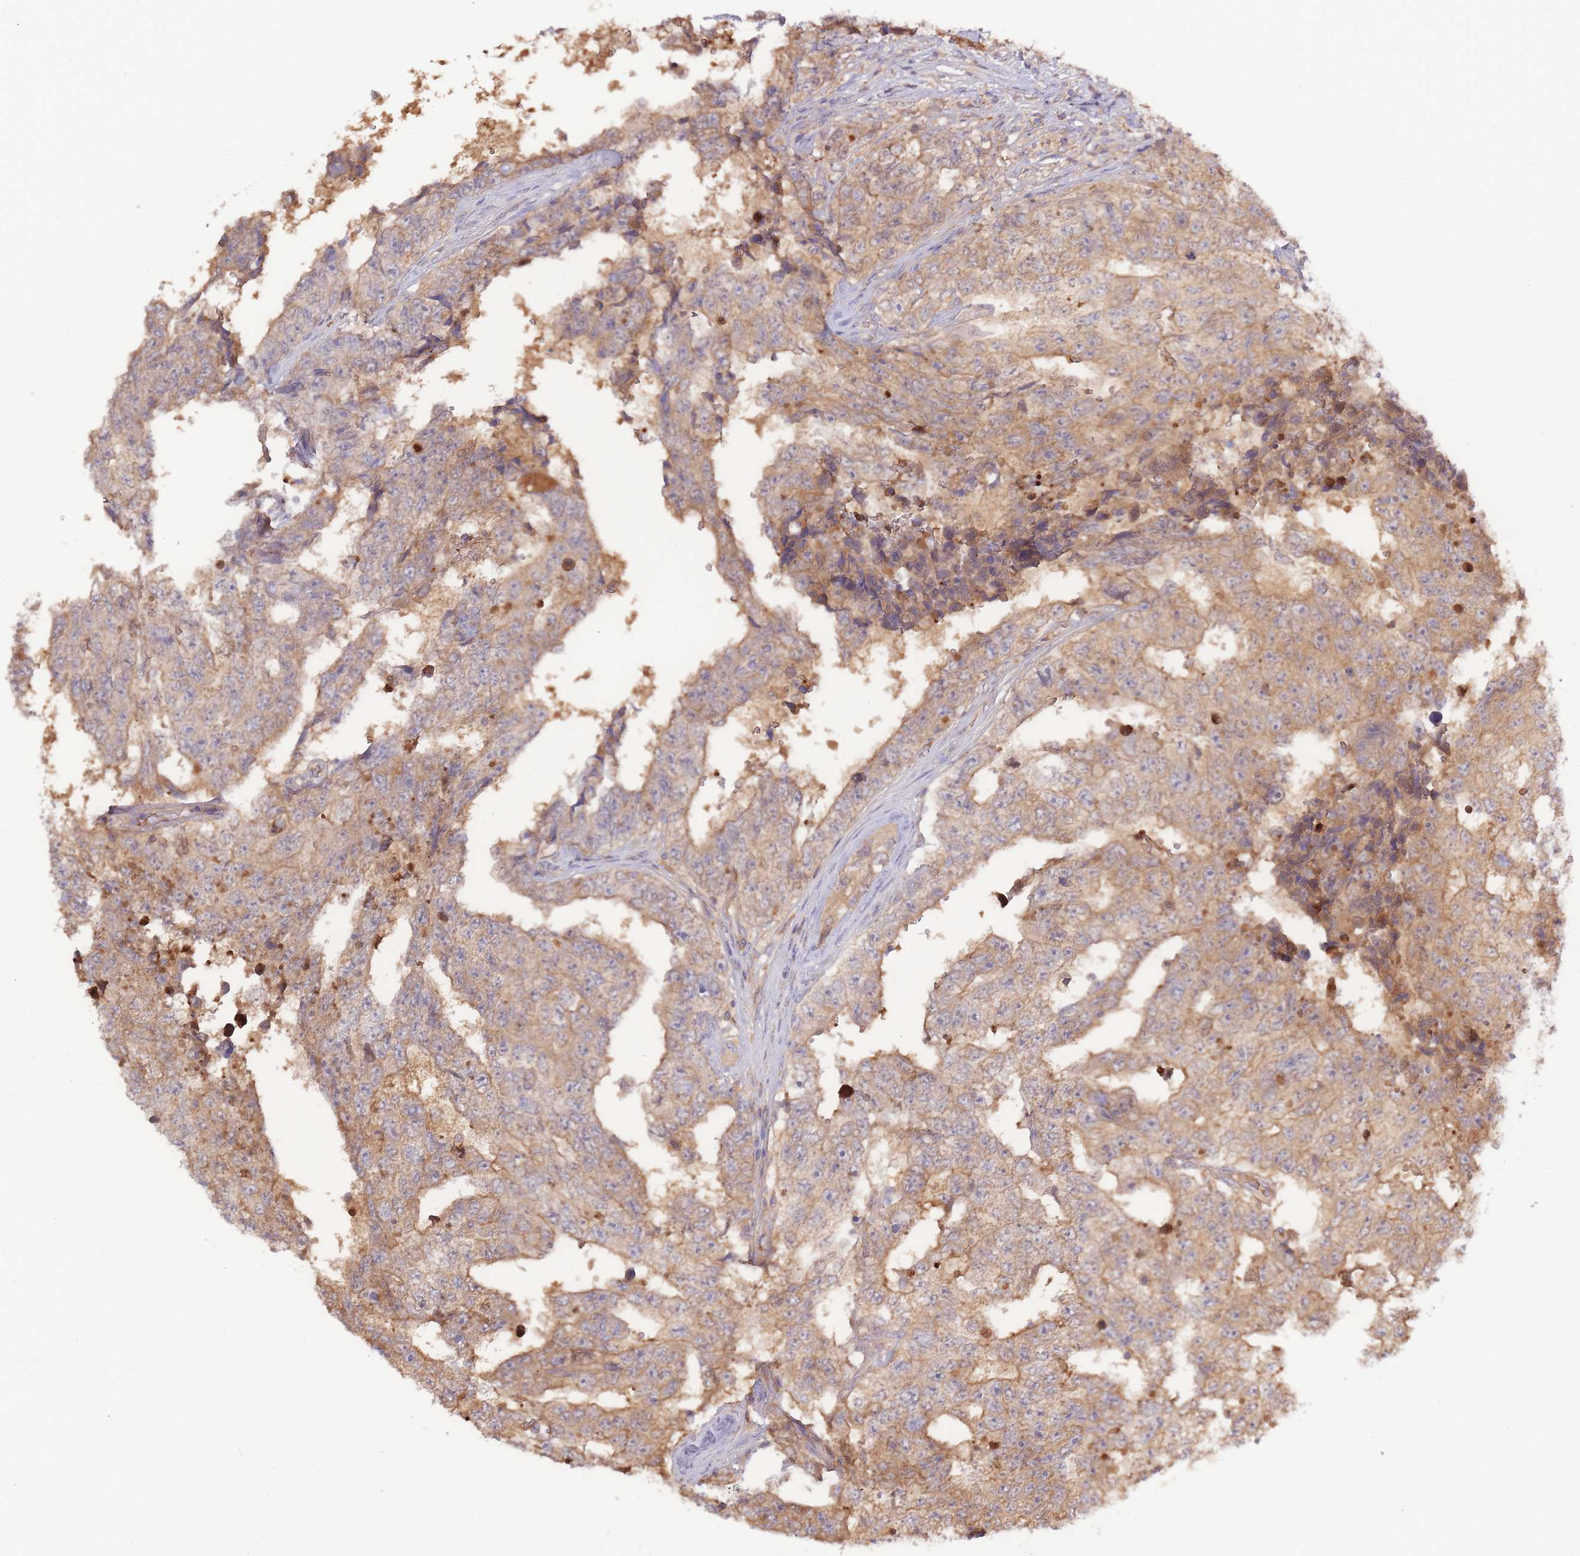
{"staining": {"intensity": "moderate", "quantity": "25%-75%", "location": "cytoplasmic/membranous"}, "tissue": "testis cancer", "cell_type": "Tumor cells", "image_type": "cancer", "snomed": [{"axis": "morphology", "description": "Carcinoma, Embryonal, NOS"}, {"axis": "topography", "description": "Testis"}], "caption": "Testis cancer (embryonal carcinoma) stained for a protein (brown) demonstrates moderate cytoplasmic/membranous positive staining in about 25%-75% of tumor cells.", "gene": "SPHKAP", "patient": {"sex": "male", "age": 25}}